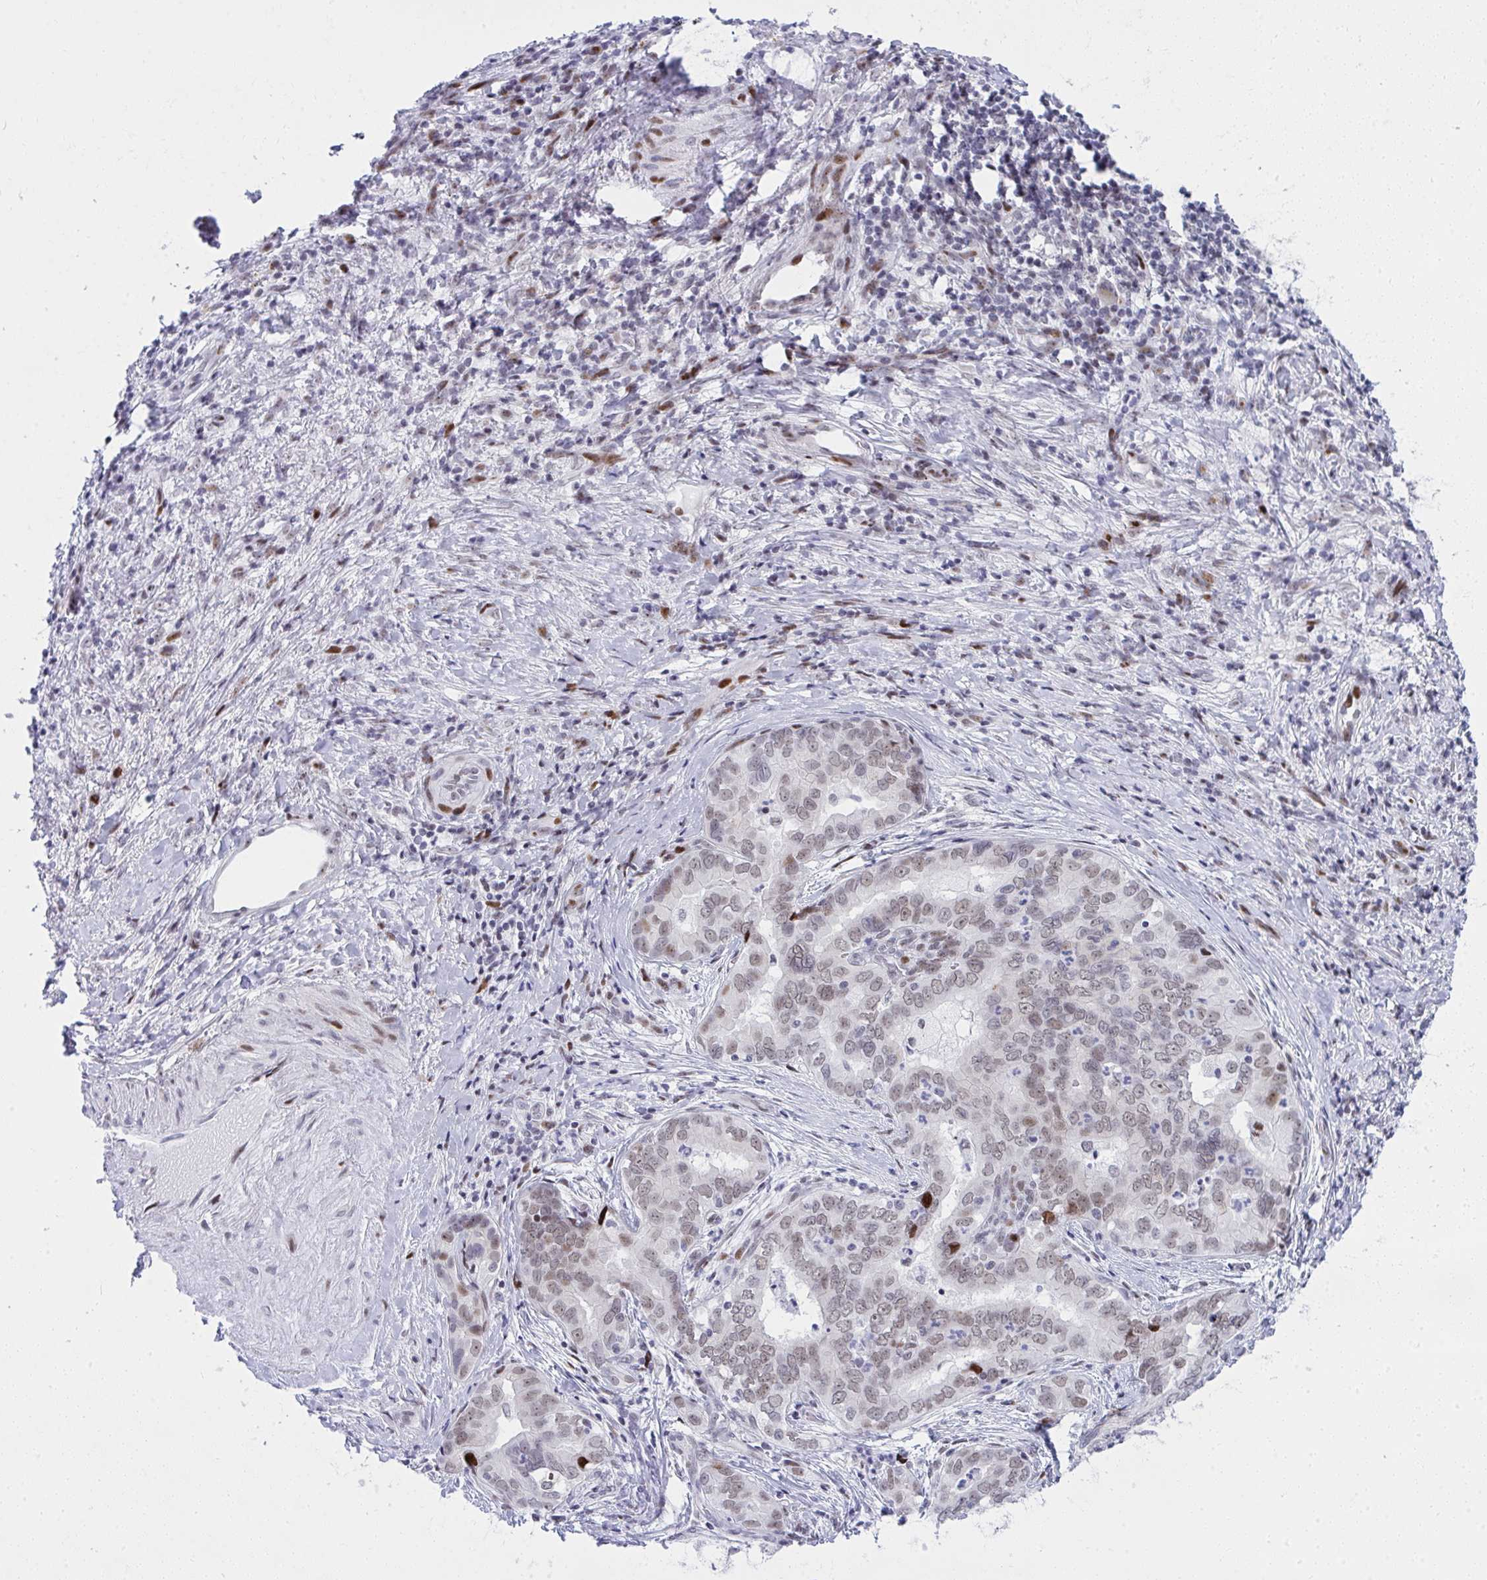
{"staining": {"intensity": "weak", "quantity": ">75%", "location": "nuclear"}, "tissue": "liver cancer", "cell_type": "Tumor cells", "image_type": "cancer", "snomed": [{"axis": "morphology", "description": "Cholangiocarcinoma"}, {"axis": "topography", "description": "Liver"}], "caption": "This histopathology image demonstrates cholangiocarcinoma (liver) stained with immunohistochemistry (IHC) to label a protein in brown. The nuclear of tumor cells show weak positivity for the protein. Nuclei are counter-stained blue.", "gene": "GLDN", "patient": {"sex": "female", "age": 64}}